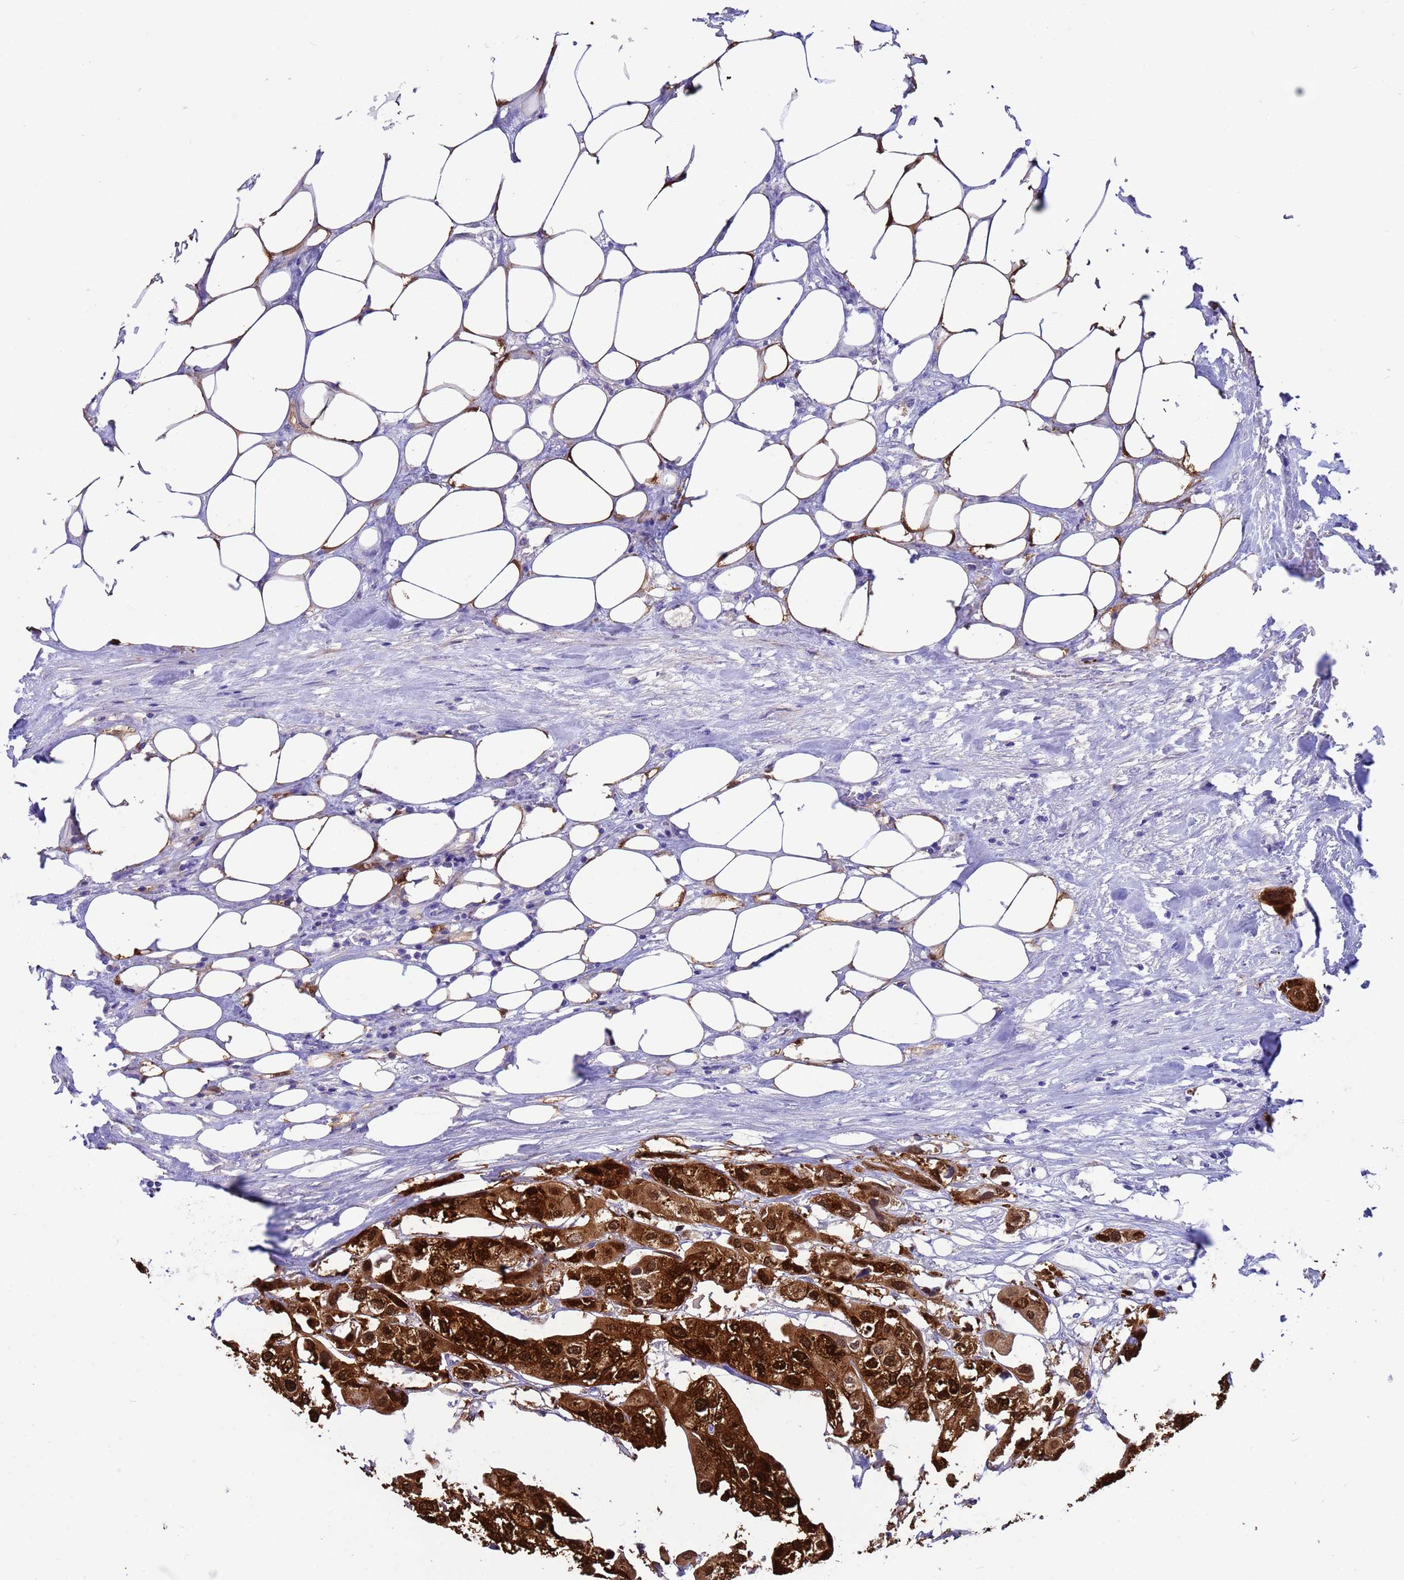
{"staining": {"intensity": "strong", "quantity": ">75%", "location": "cytoplasmic/membranous,nuclear"}, "tissue": "urothelial cancer", "cell_type": "Tumor cells", "image_type": "cancer", "snomed": [{"axis": "morphology", "description": "Urothelial carcinoma, High grade"}, {"axis": "topography", "description": "Urinary bladder"}], "caption": "This is an image of immunohistochemistry staining of urothelial cancer, which shows strong positivity in the cytoplasmic/membranous and nuclear of tumor cells.", "gene": "AKR1C2", "patient": {"sex": "male", "age": 64}}